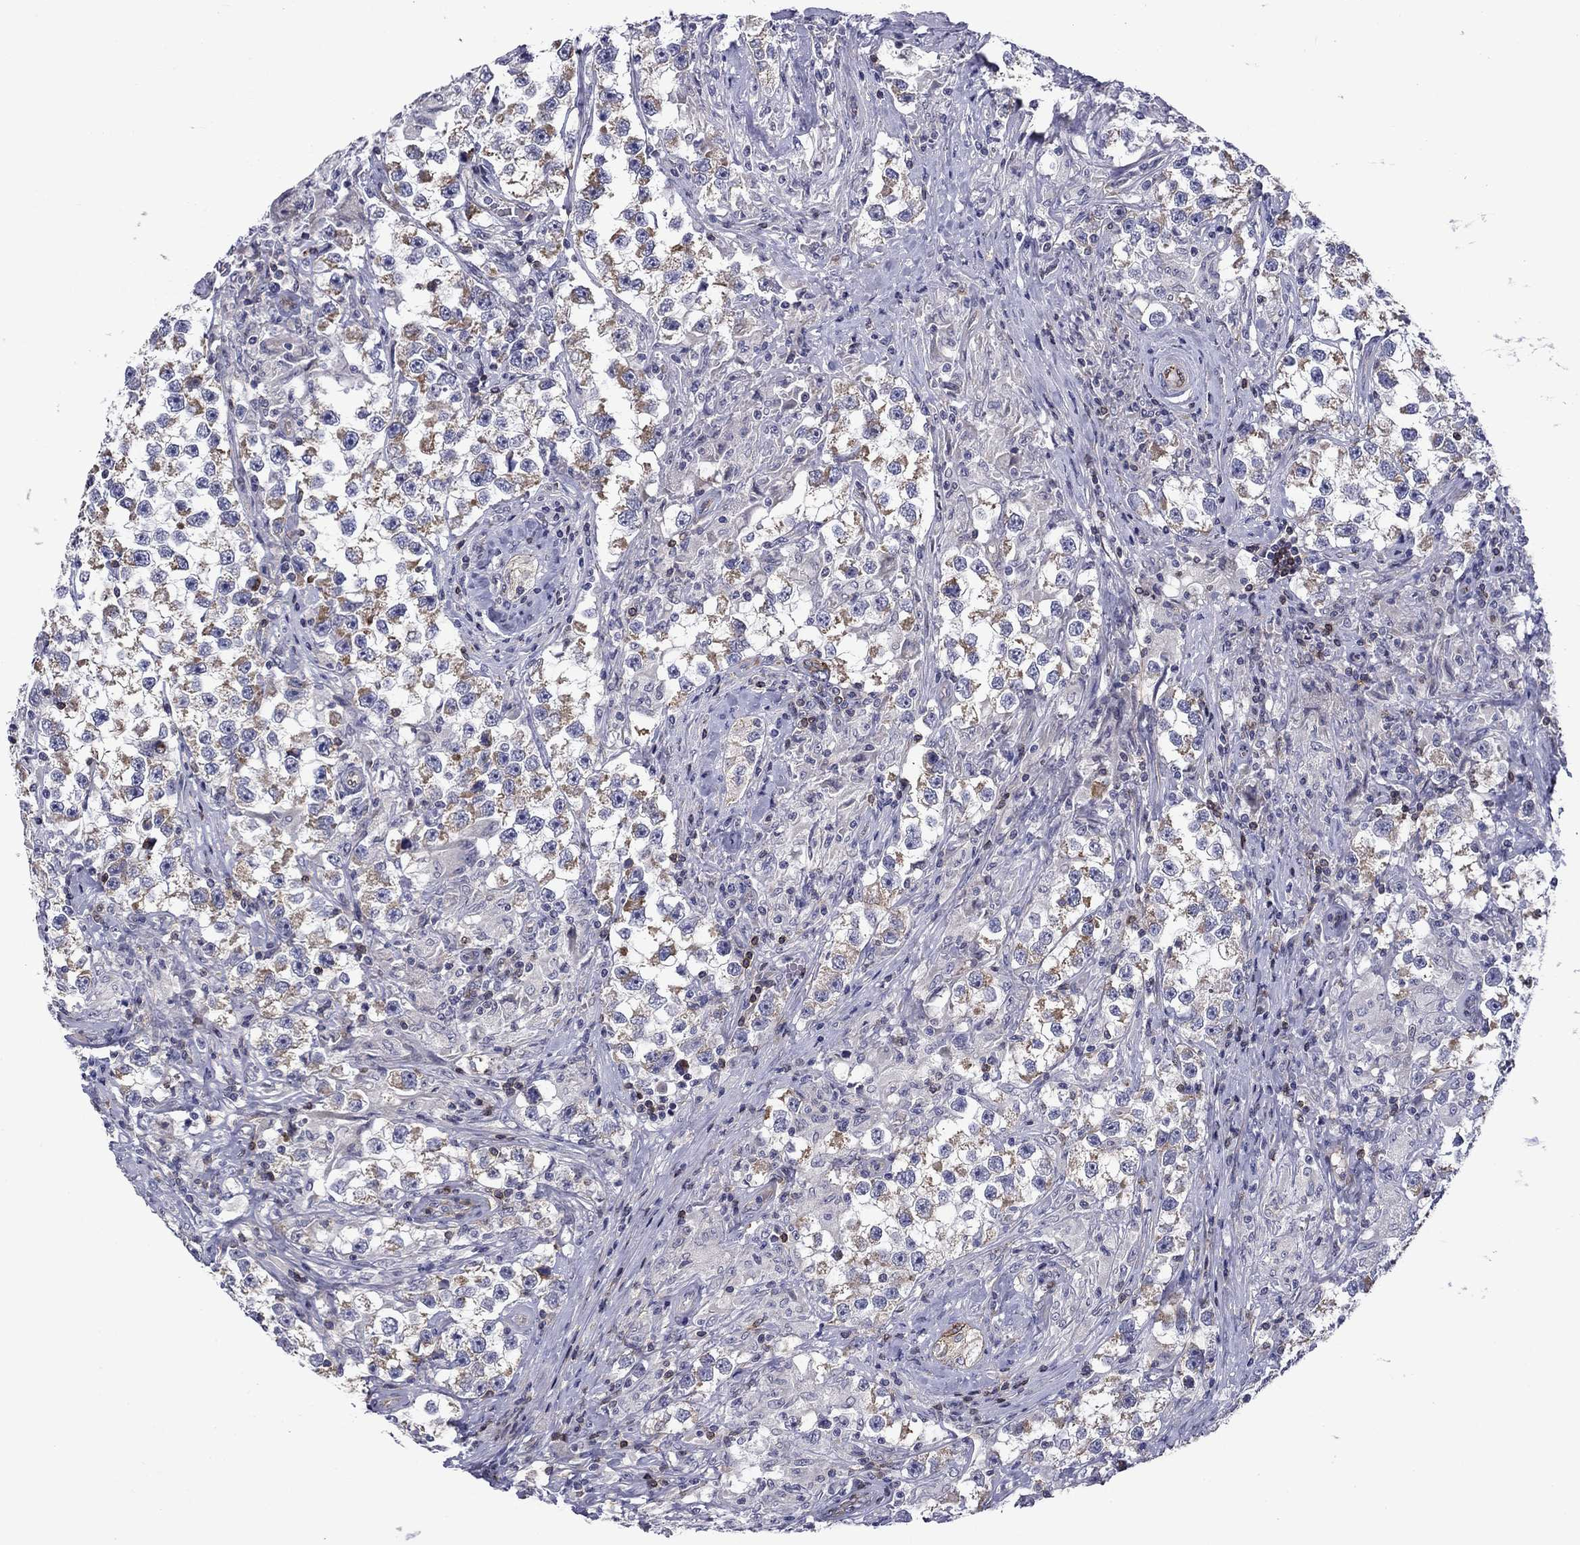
{"staining": {"intensity": "moderate", "quantity": "25%-75%", "location": "cytoplasmic/membranous"}, "tissue": "testis cancer", "cell_type": "Tumor cells", "image_type": "cancer", "snomed": [{"axis": "morphology", "description": "Seminoma, NOS"}, {"axis": "topography", "description": "Testis"}], "caption": "Testis cancer stained for a protein displays moderate cytoplasmic/membranous positivity in tumor cells.", "gene": "LMO7", "patient": {"sex": "male", "age": 46}}